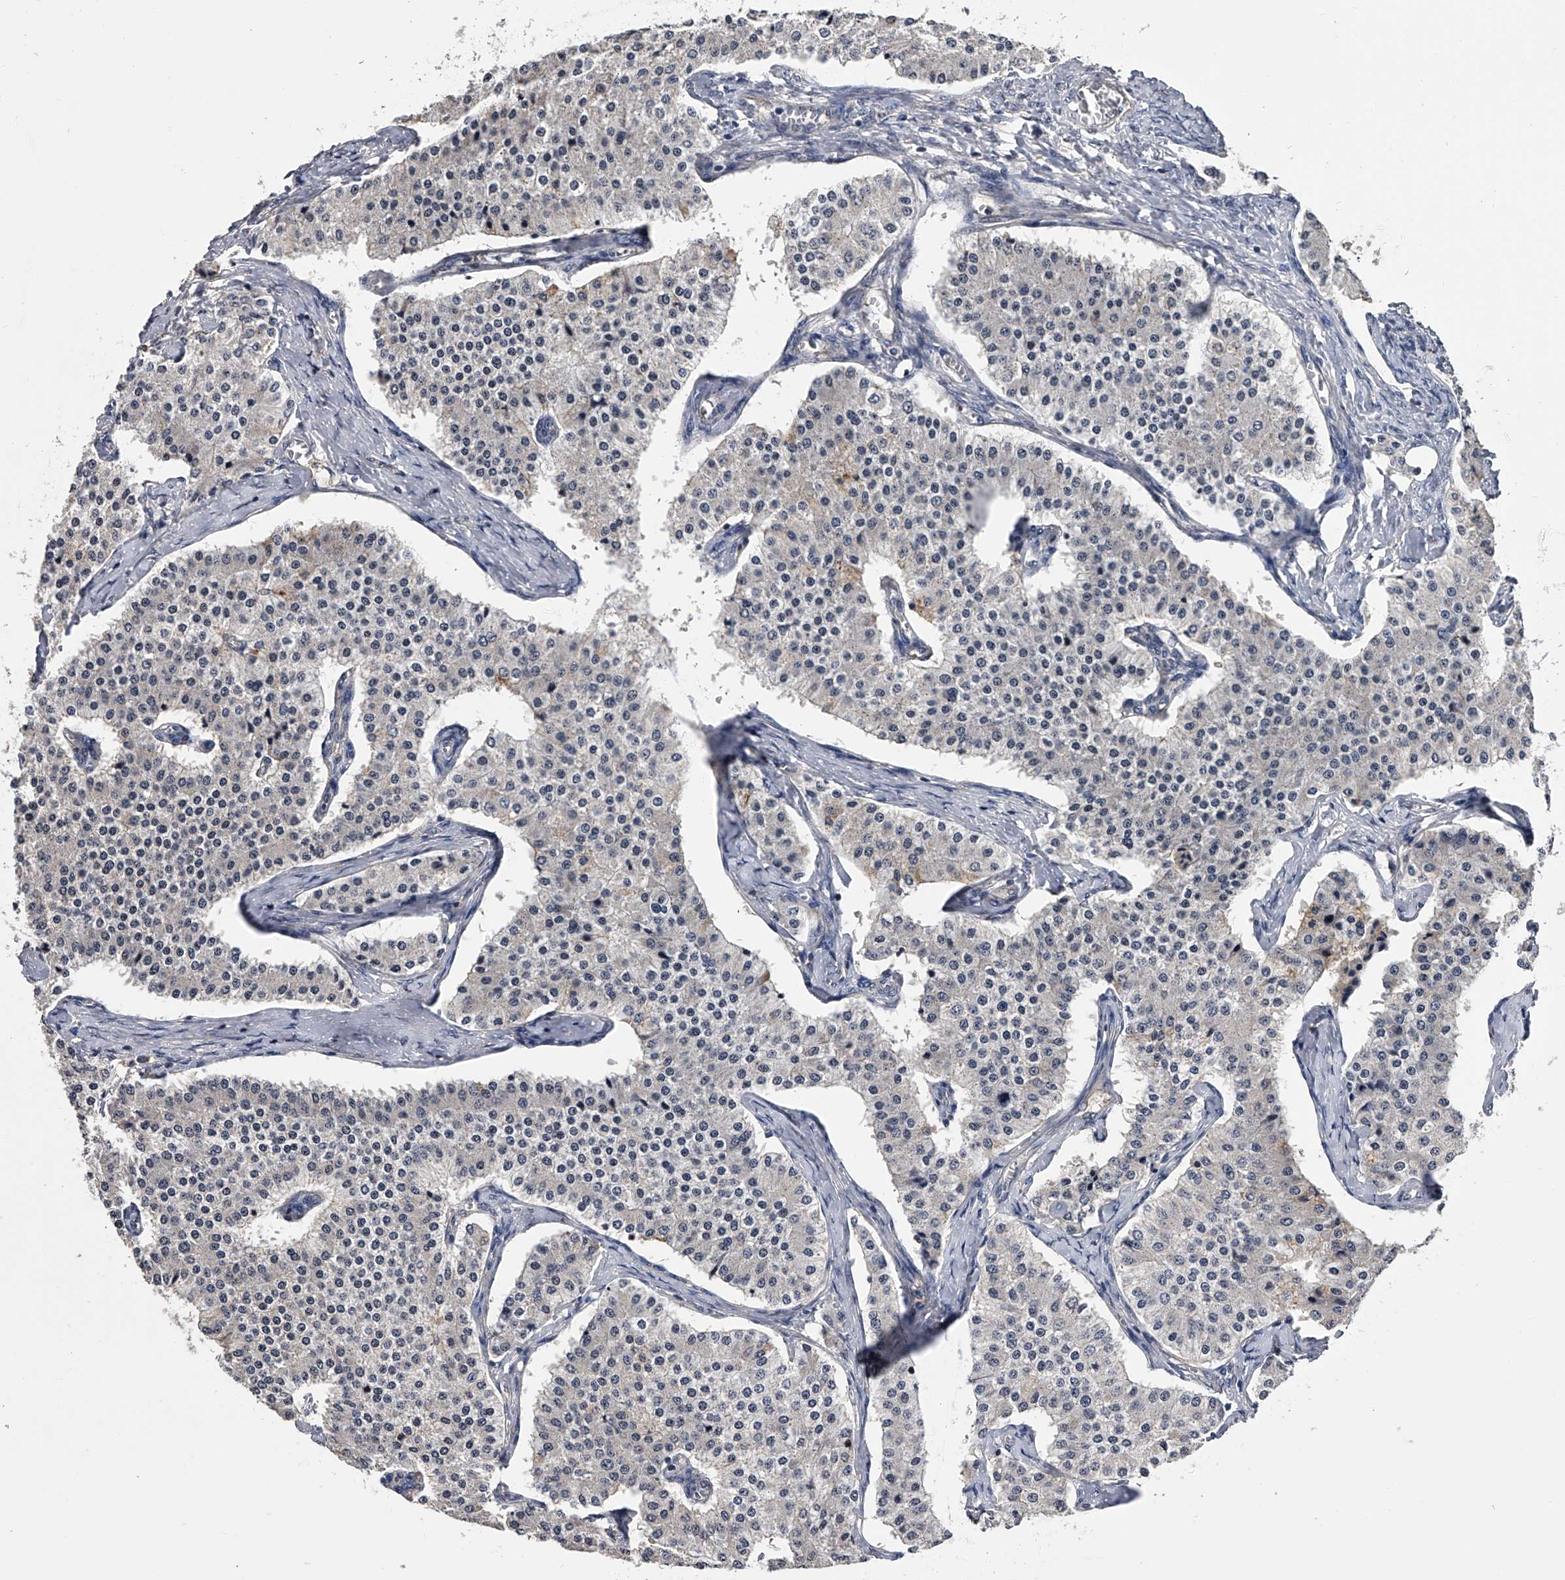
{"staining": {"intensity": "negative", "quantity": "none", "location": "none"}, "tissue": "carcinoid", "cell_type": "Tumor cells", "image_type": "cancer", "snomed": [{"axis": "morphology", "description": "Carcinoid, malignant, NOS"}, {"axis": "topography", "description": "Colon"}], "caption": "An IHC photomicrograph of carcinoid is shown. There is no staining in tumor cells of carcinoid. (DAB (3,3'-diaminobenzidine) immunohistochemistry with hematoxylin counter stain).", "gene": "EFCAB7", "patient": {"sex": "female", "age": 52}}